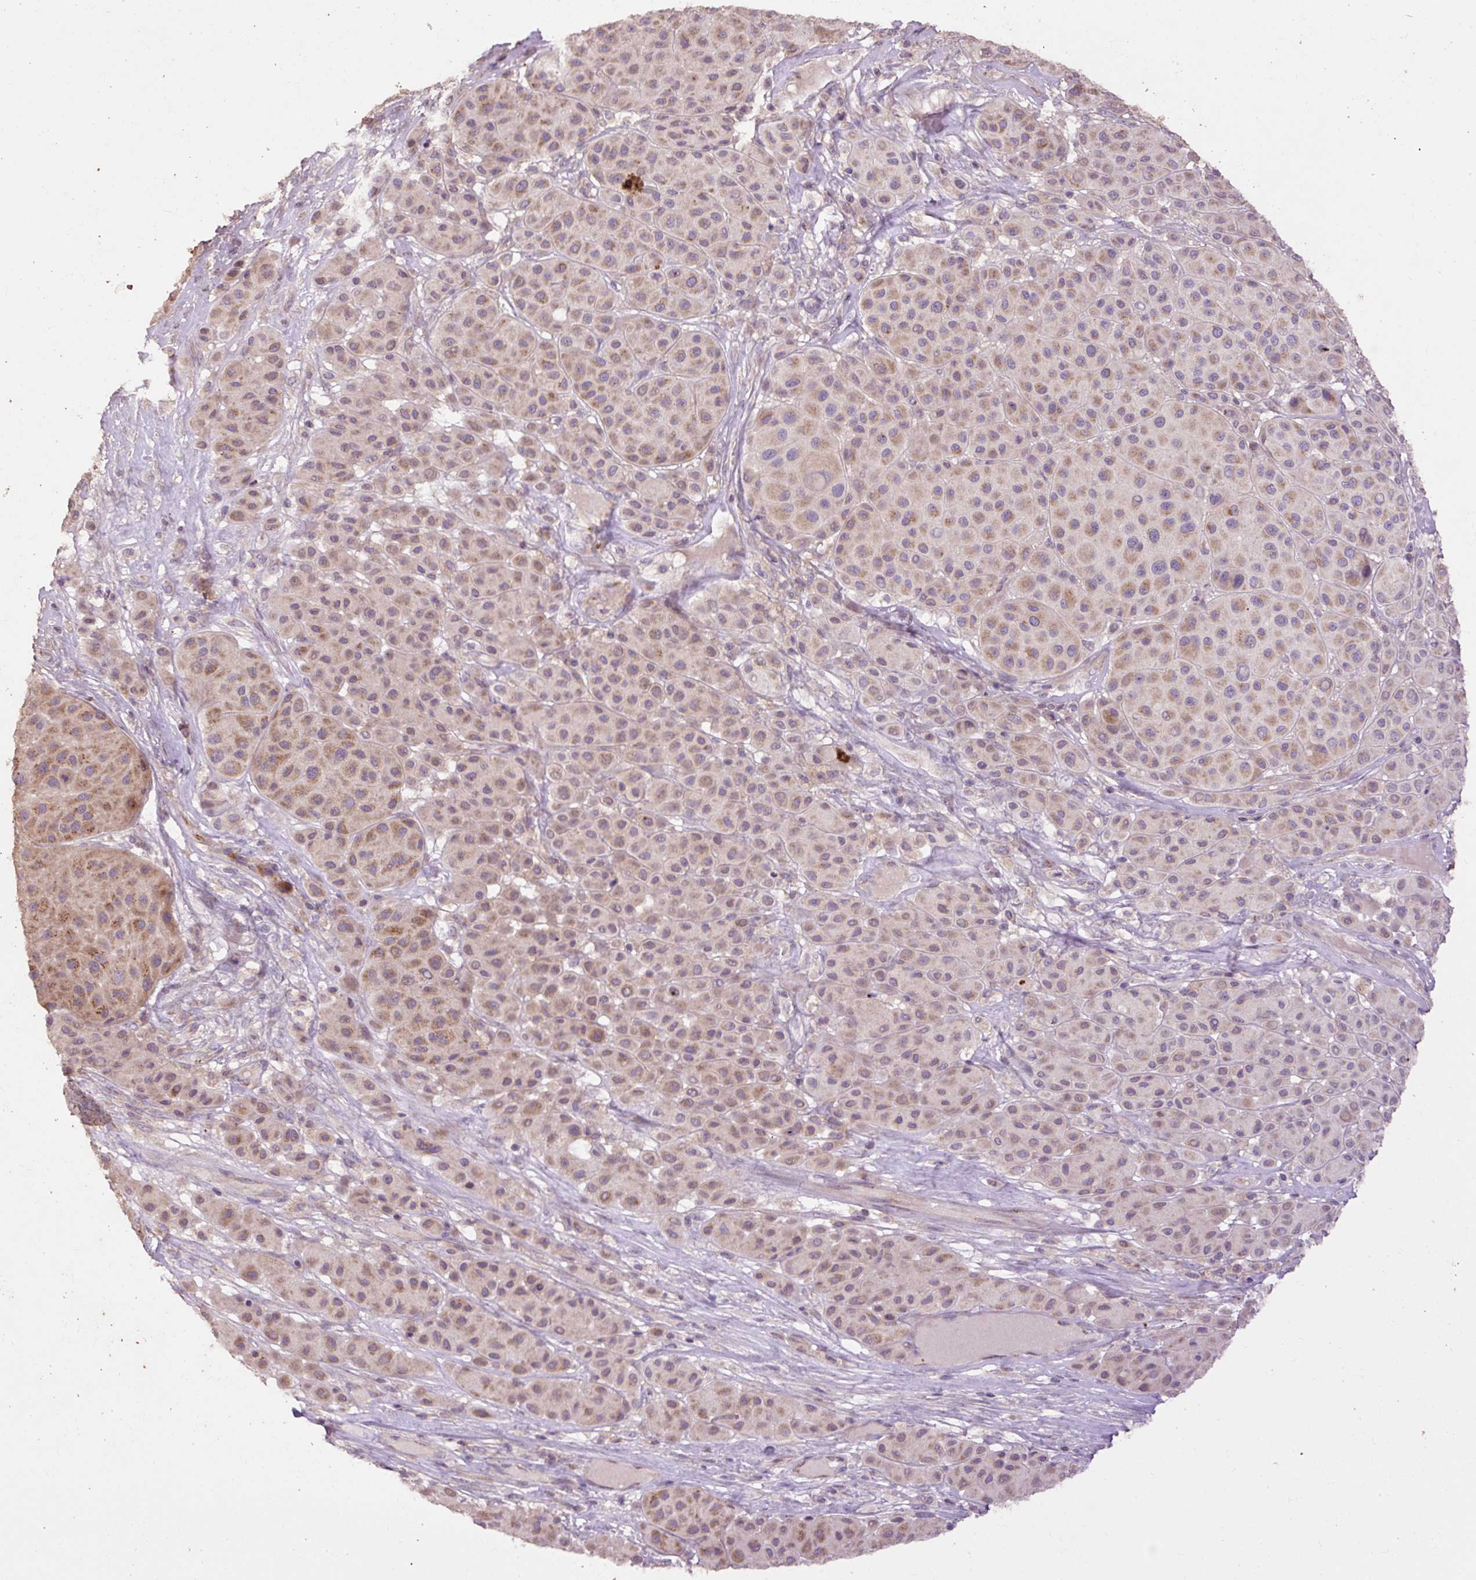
{"staining": {"intensity": "moderate", "quantity": ">75%", "location": "cytoplasmic/membranous"}, "tissue": "melanoma", "cell_type": "Tumor cells", "image_type": "cancer", "snomed": [{"axis": "morphology", "description": "Malignant melanoma, Metastatic site"}, {"axis": "topography", "description": "Smooth muscle"}], "caption": "A micrograph showing moderate cytoplasmic/membranous expression in about >75% of tumor cells in melanoma, as visualized by brown immunohistochemical staining.", "gene": "ABR", "patient": {"sex": "male", "age": 41}}